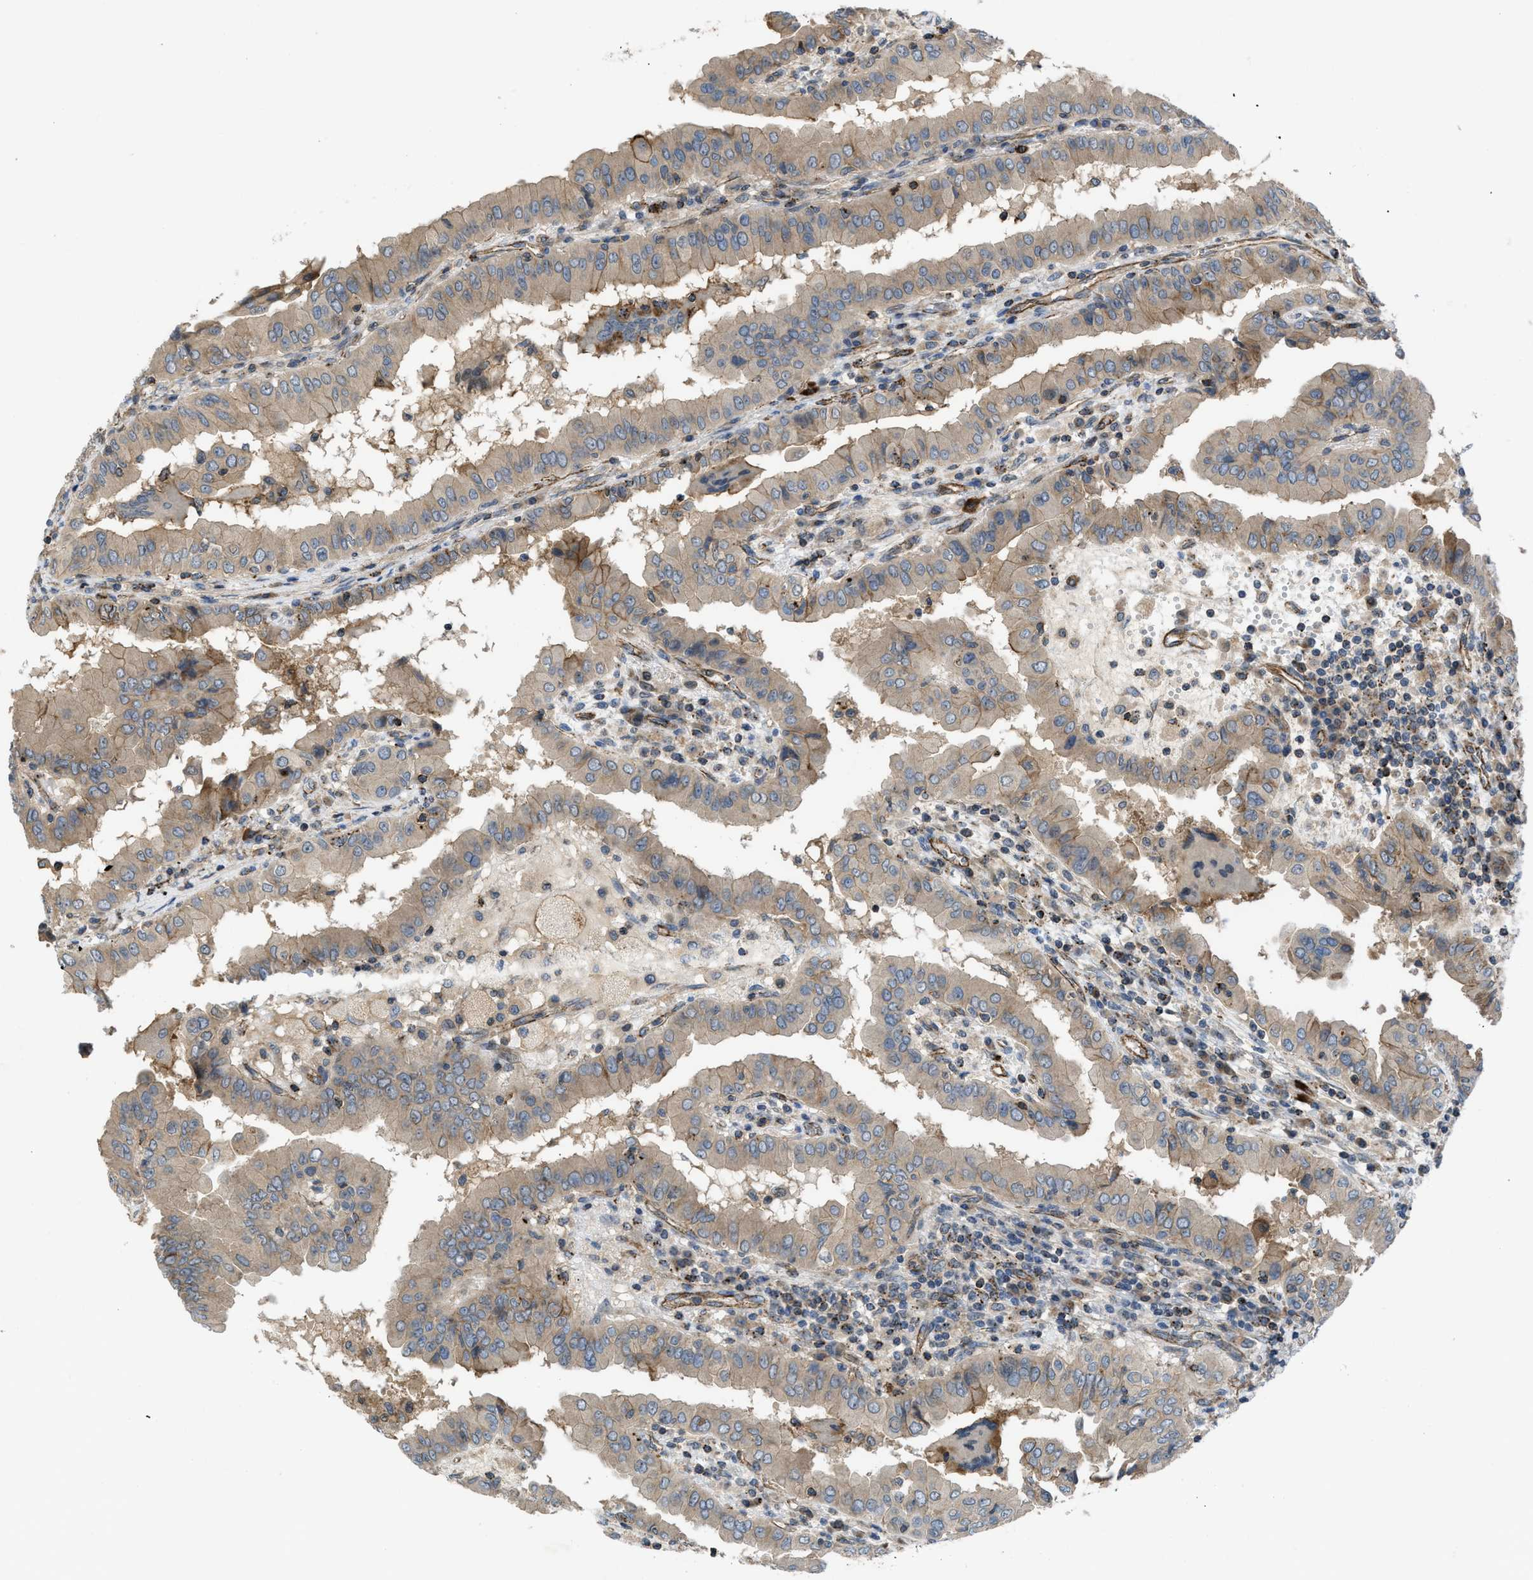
{"staining": {"intensity": "weak", "quantity": ">75%", "location": "cytoplasmic/membranous"}, "tissue": "thyroid cancer", "cell_type": "Tumor cells", "image_type": "cancer", "snomed": [{"axis": "morphology", "description": "Papillary adenocarcinoma, NOS"}, {"axis": "topography", "description": "Thyroid gland"}], "caption": "This micrograph exhibits thyroid cancer (papillary adenocarcinoma) stained with immunohistochemistry (IHC) to label a protein in brown. The cytoplasmic/membranous of tumor cells show weak positivity for the protein. Nuclei are counter-stained blue.", "gene": "GPATCH2L", "patient": {"sex": "male", "age": 33}}